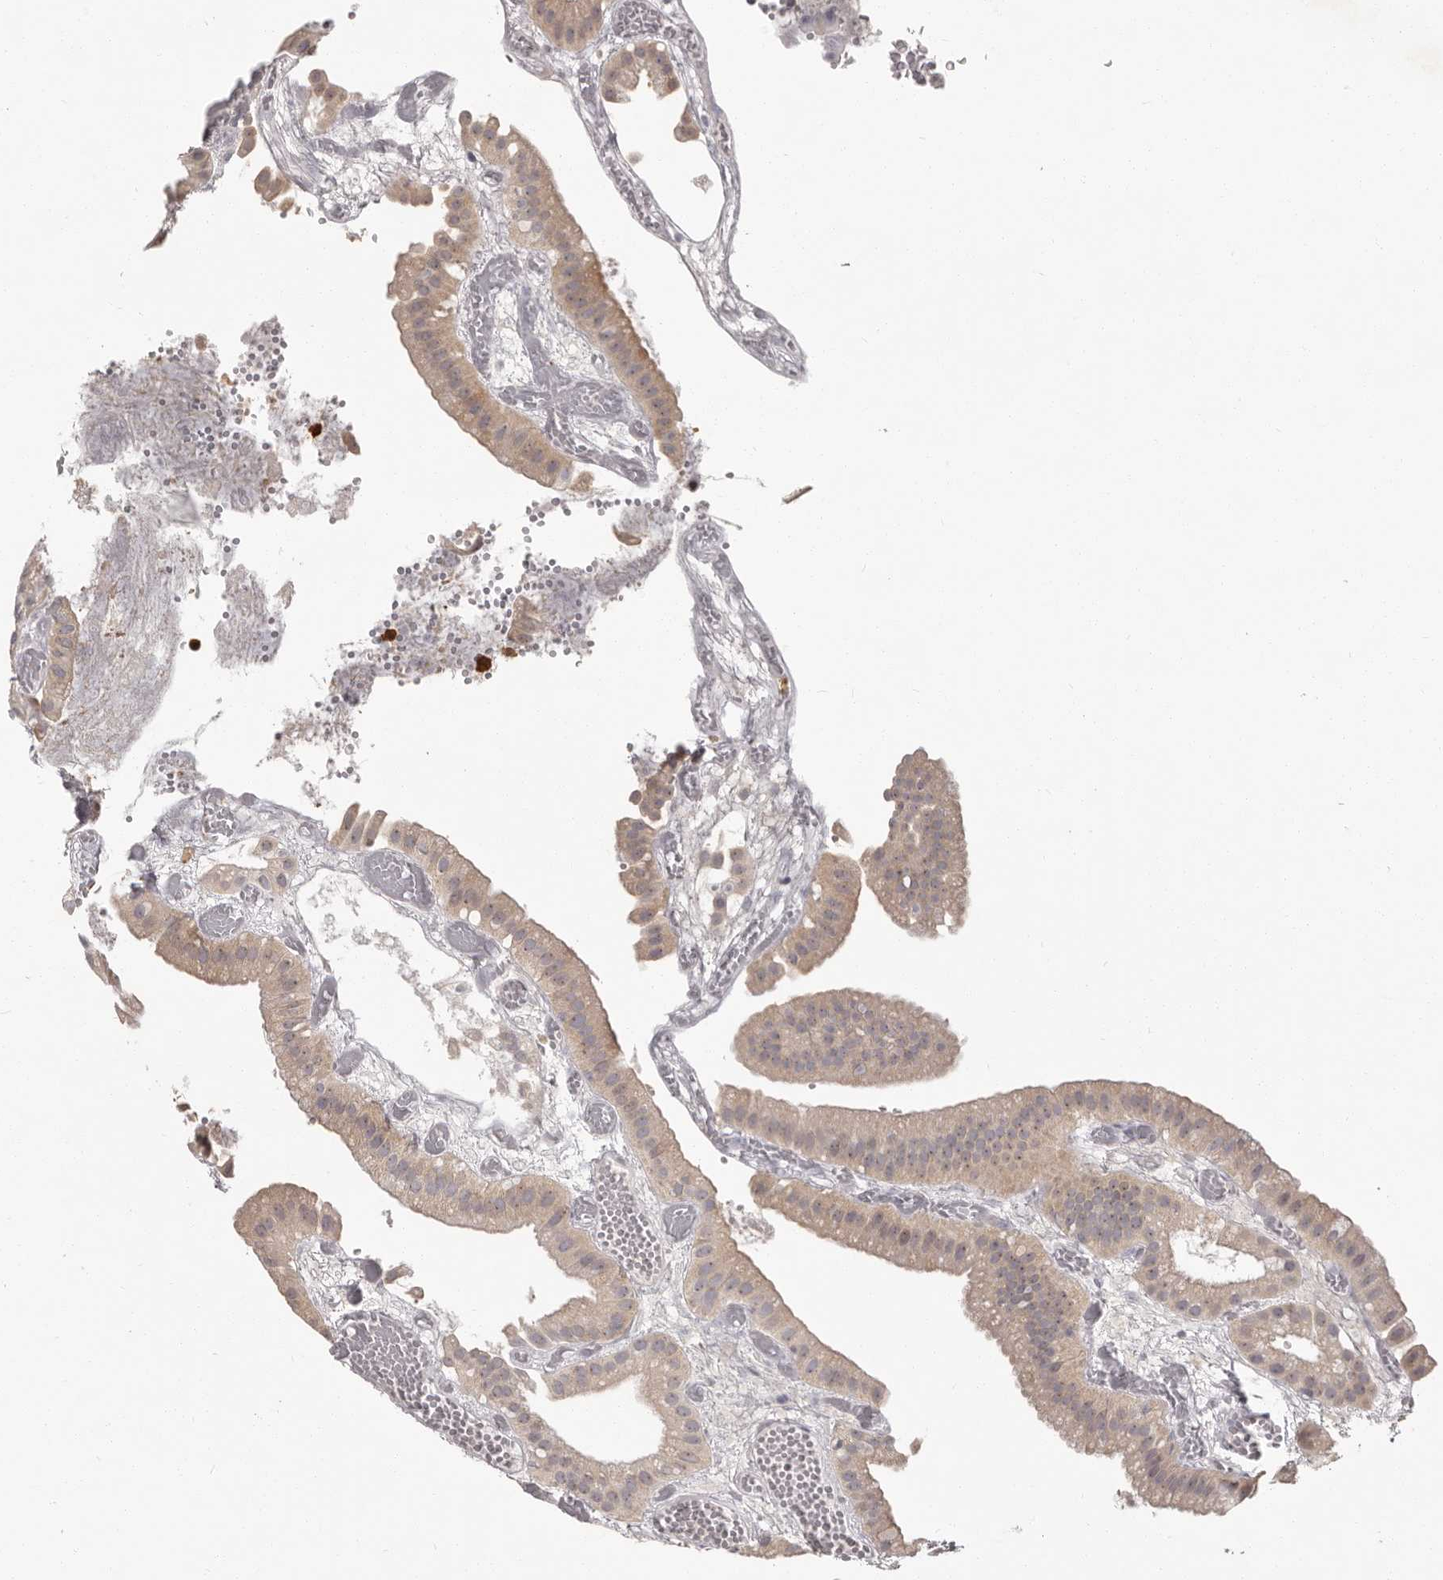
{"staining": {"intensity": "weak", "quantity": "25%-75%", "location": "cytoplasmic/membranous,nuclear"}, "tissue": "gallbladder", "cell_type": "Glandular cells", "image_type": "normal", "snomed": [{"axis": "morphology", "description": "Normal tissue, NOS"}, {"axis": "topography", "description": "Gallbladder"}], "caption": "Normal gallbladder was stained to show a protein in brown. There is low levels of weak cytoplasmic/membranous,nuclear expression in about 25%-75% of glandular cells. (DAB (3,3'-diaminobenzidine) IHC with brightfield microscopy, high magnification).", "gene": "GPR157", "patient": {"sex": "female", "age": 64}}